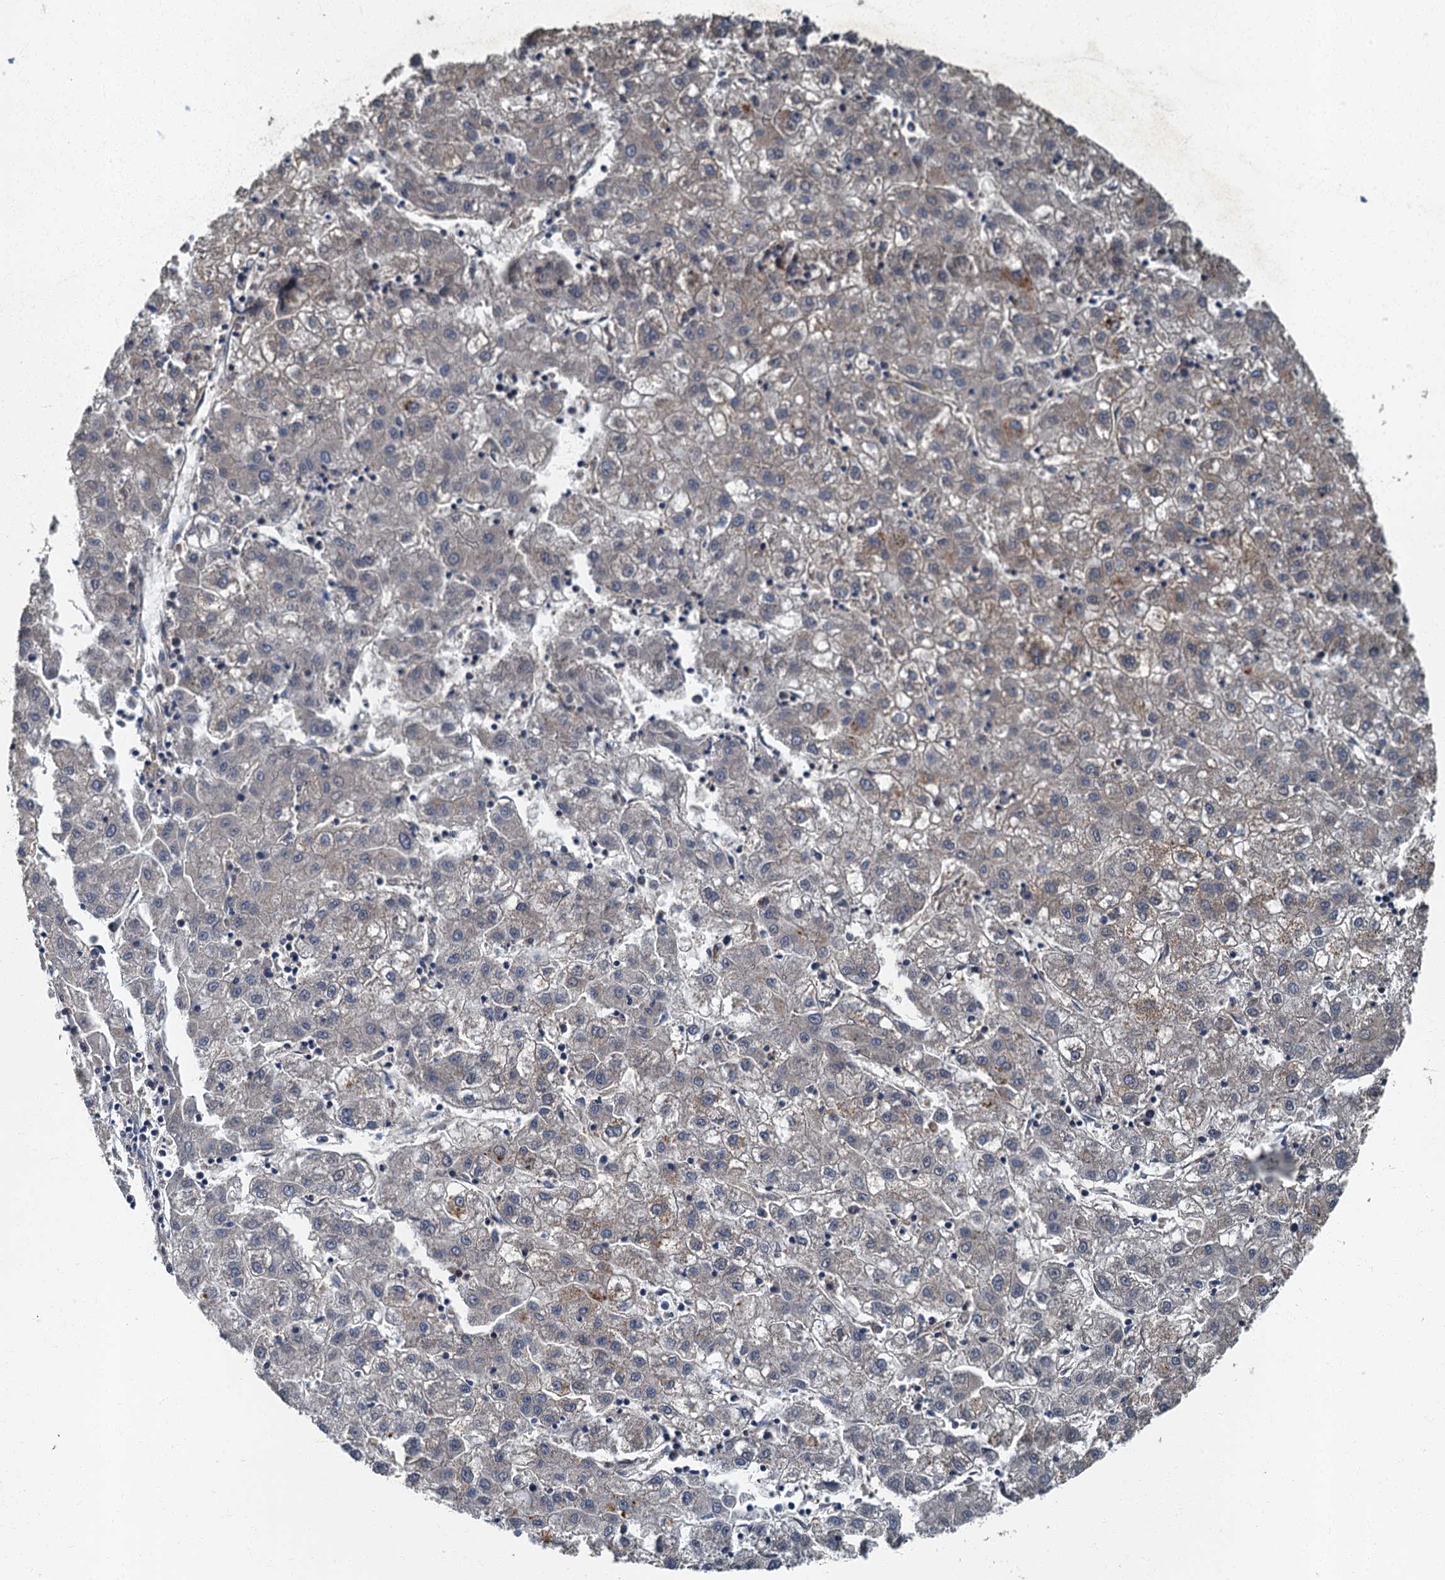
{"staining": {"intensity": "weak", "quantity": "<25%", "location": "cytoplasmic/membranous"}, "tissue": "liver cancer", "cell_type": "Tumor cells", "image_type": "cancer", "snomed": [{"axis": "morphology", "description": "Carcinoma, Hepatocellular, NOS"}, {"axis": "topography", "description": "Liver"}], "caption": "The immunohistochemistry micrograph has no significant staining in tumor cells of hepatocellular carcinoma (liver) tissue.", "gene": "ARL11", "patient": {"sex": "male", "age": 72}}